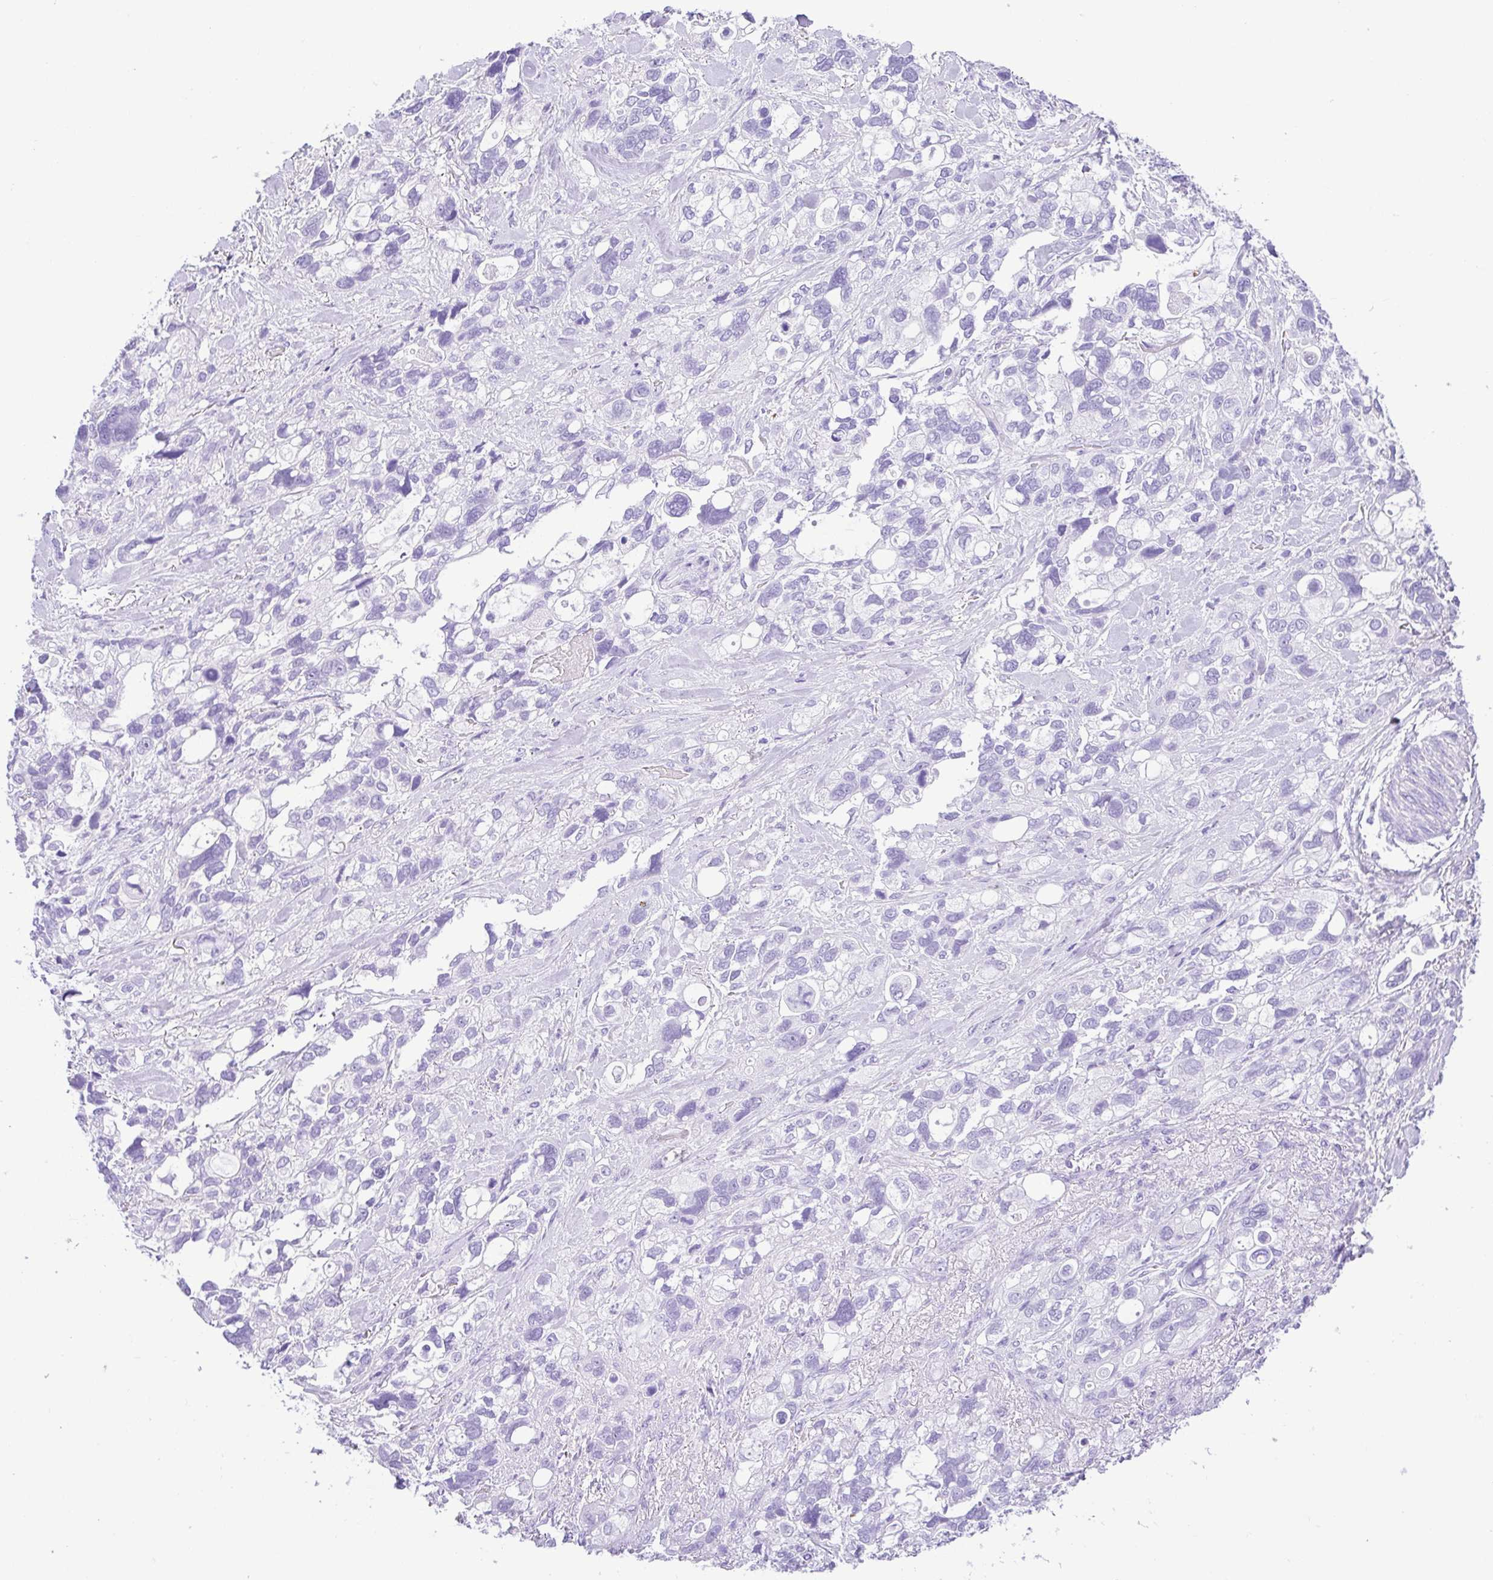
{"staining": {"intensity": "negative", "quantity": "none", "location": "none"}, "tissue": "stomach cancer", "cell_type": "Tumor cells", "image_type": "cancer", "snomed": [{"axis": "morphology", "description": "Adenocarcinoma, NOS"}, {"axis": "topography", "description": "Stomach, upper"}], "caption": "High magnification brightfield microscopy of stomach cancer stained with DAB (brown) and counterstained with hematoxylin (blue): tumor cells show no significant positivity.", "gene": "CDSN", "patient": {"sex": "female", "age": 81}}